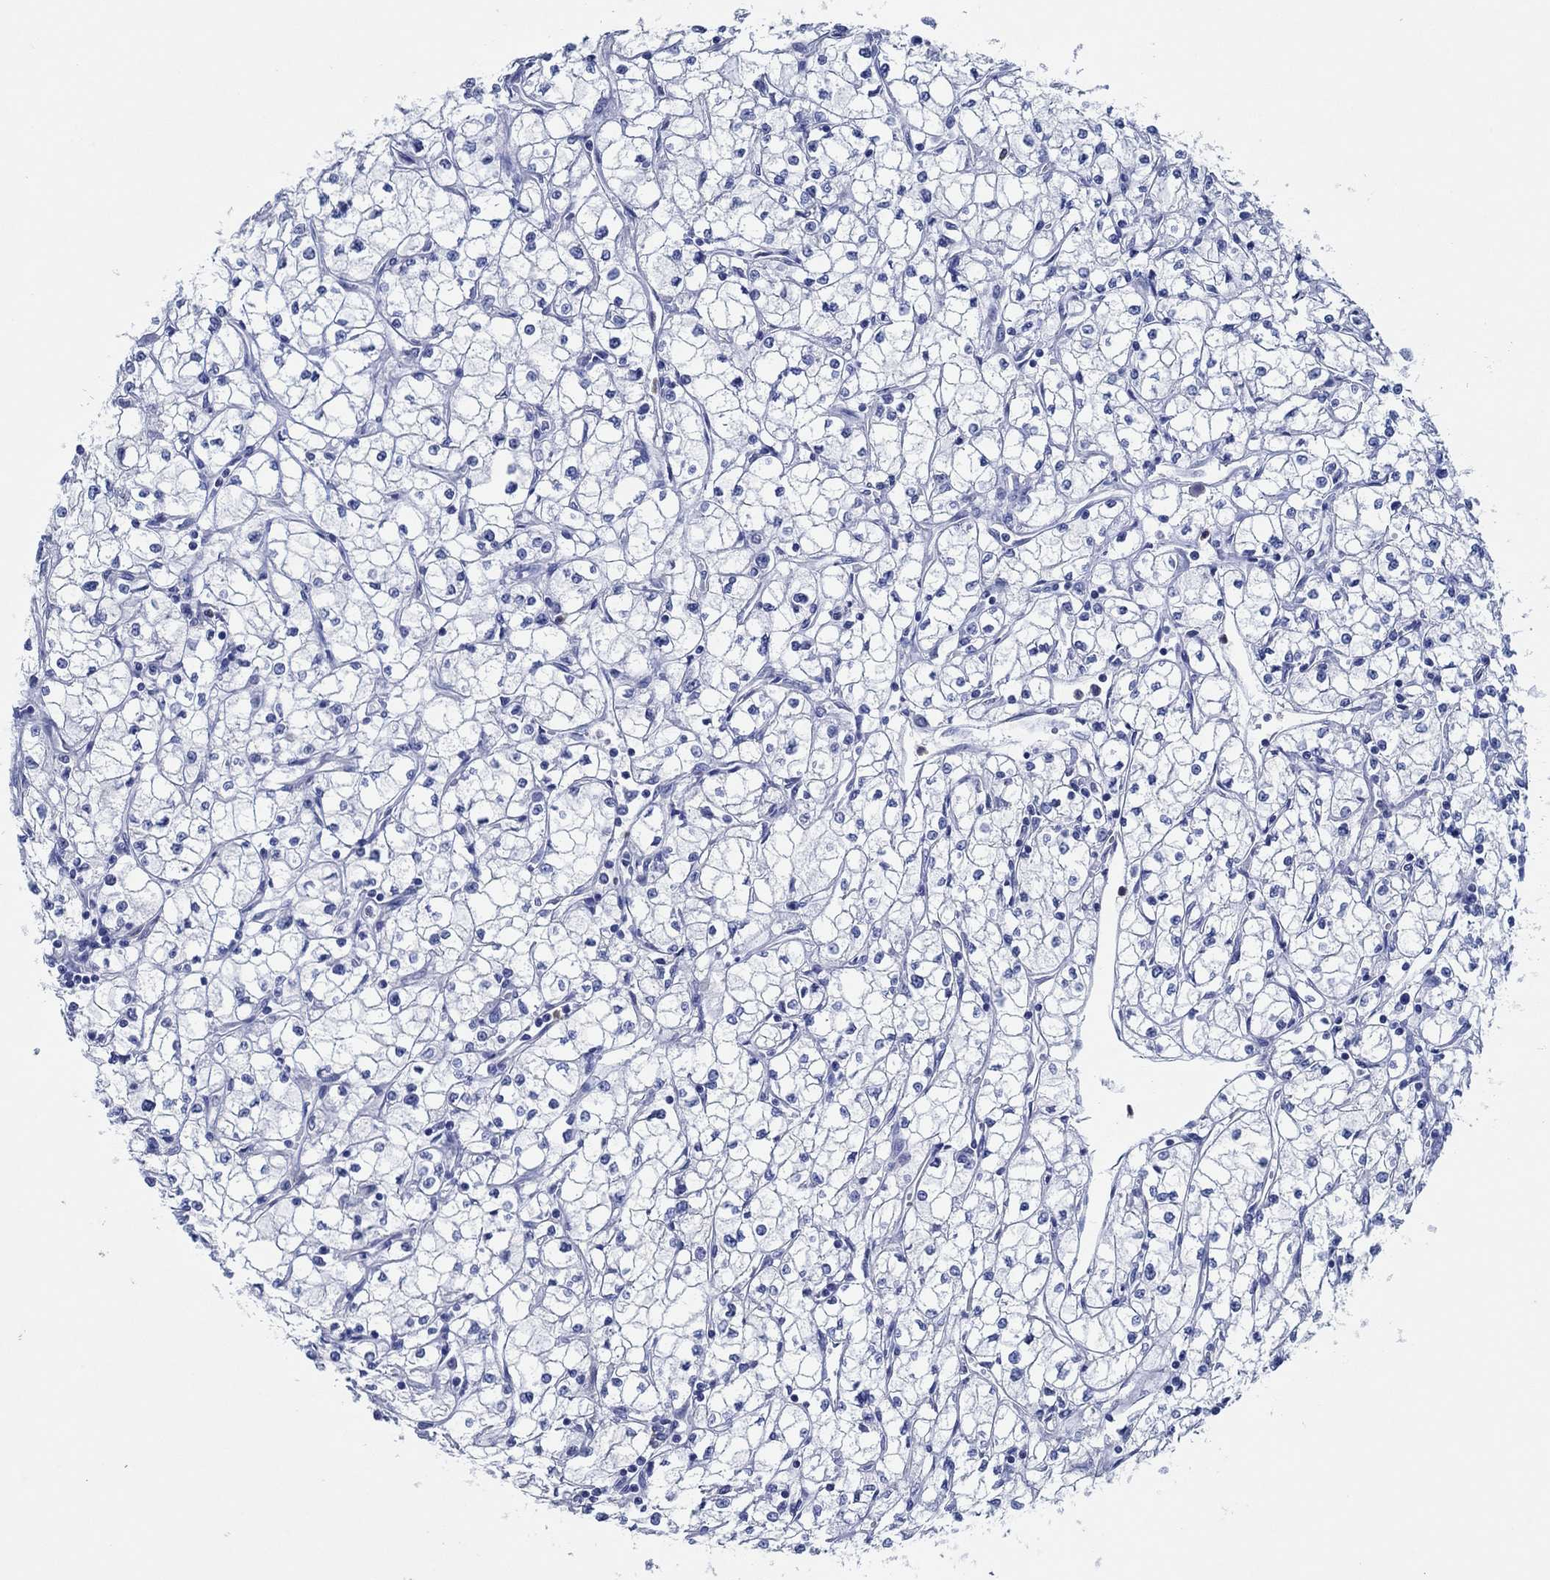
{"staining": {"intensity": "negative", "quantity": "none", "location": "none"}, "tissue": "renal cancer", "cell_type": "Tumor cells", "image_type": "cancer", "snomed": [{"axis": "morphology", "description": "Adenocarcinoma, NOS"}, {"axis": "topography", "description": "Kidney"}], "caption": "There is no significant positivity in tumor cells of renal cancer. (Brightfield microscopy of DAB (3,3'-diaminobenzidine) IHC at high magnification).", "gene": "ZNF671", "patient": {"sex": "male", "age": 67}}